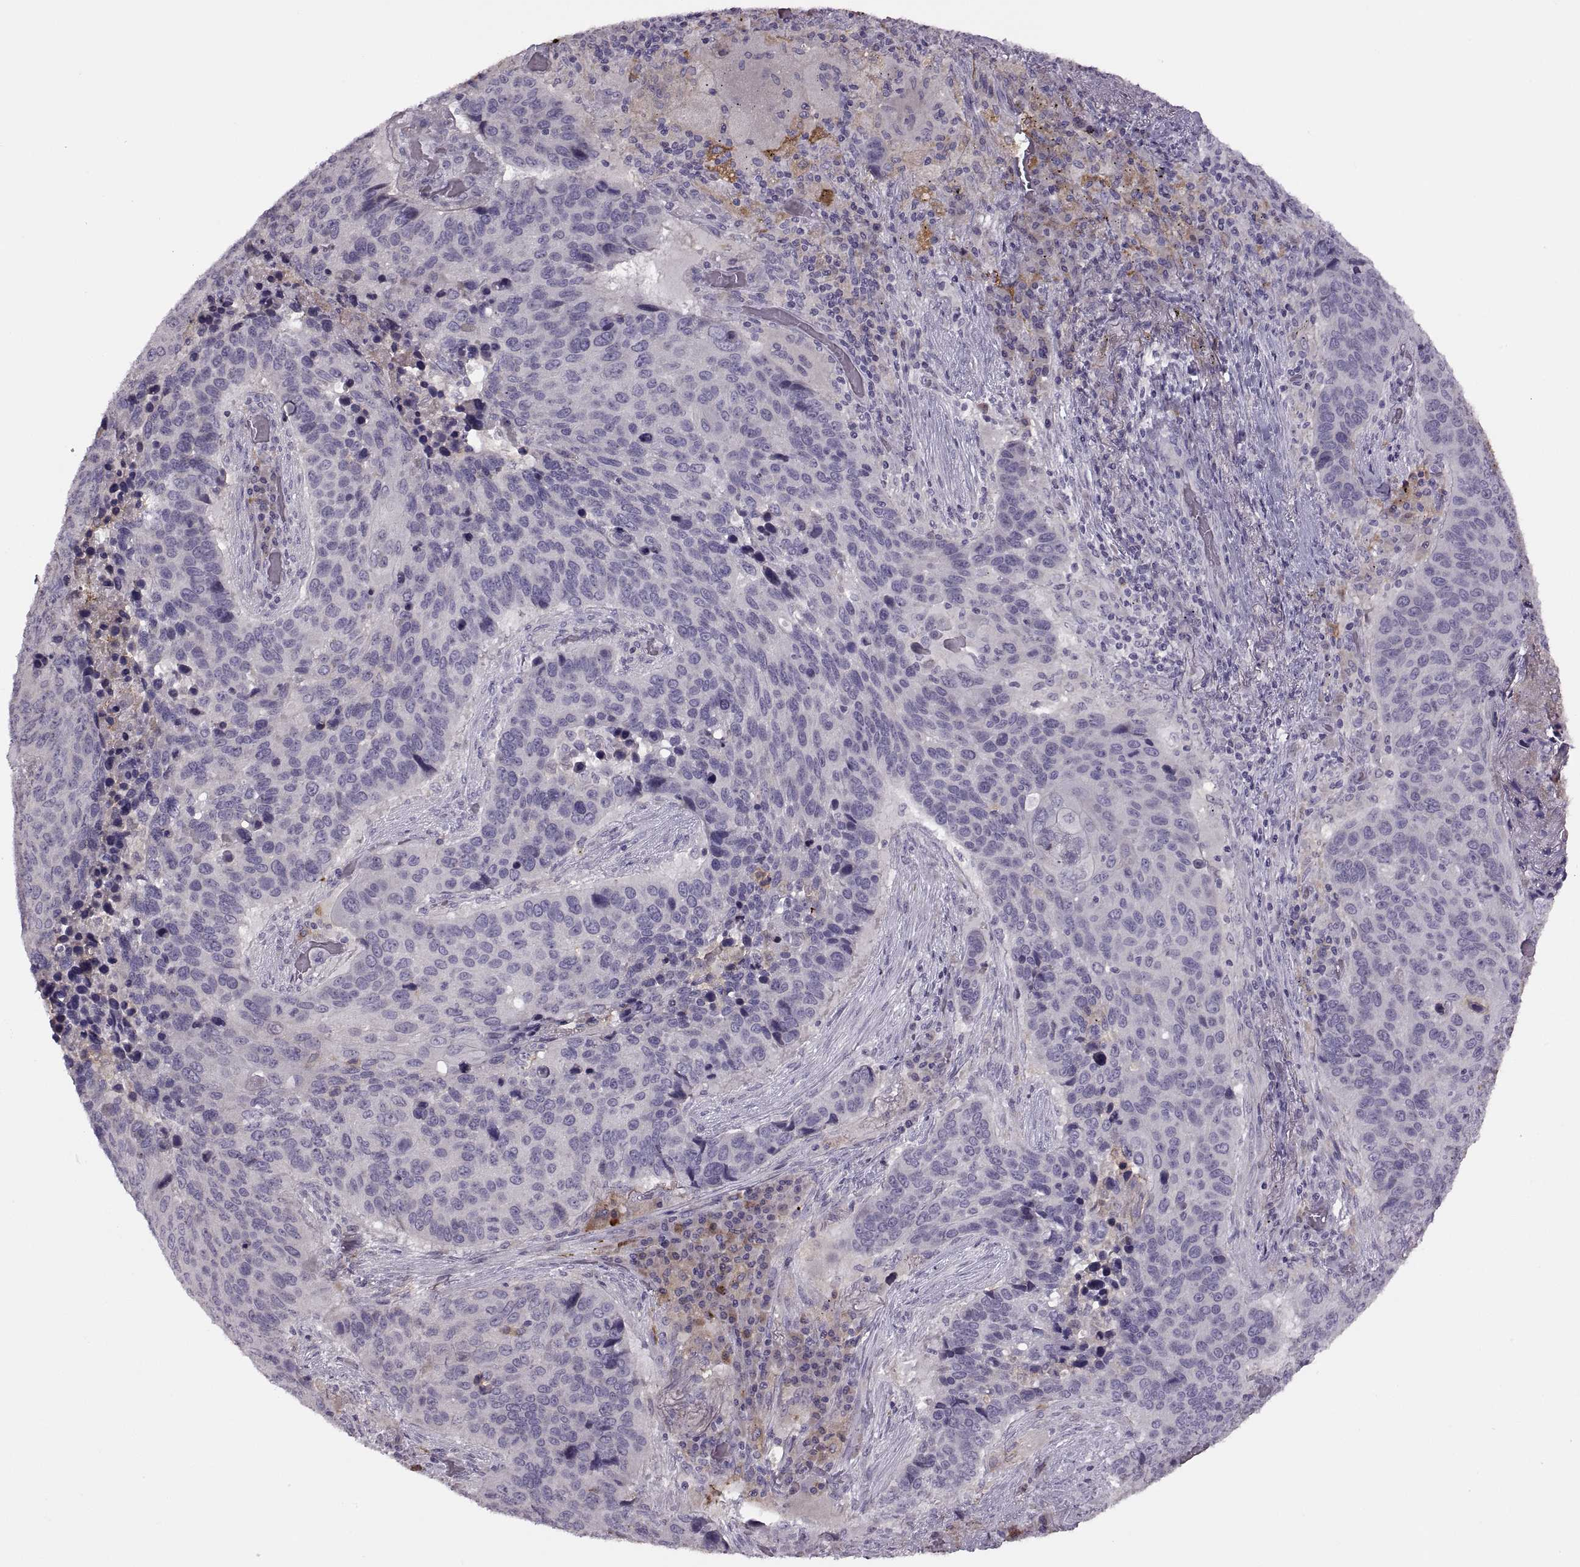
{"staining": {"intensity": "negative", "quantity": "none", "location": "none"}, "tissue": "lung cancer", "cell_type": "Tumor cells", "image_type": "cancer", "snomed": [{"axis": "morphology", "description": "Squamous cell carcinoma, NOS"}, {"axis": "topography", "description": "Lung"}], "caption": "This is an IHC micrograph of lung squamous cell carcinoma. There is no staining in tumor cells.", "gene": "H2AP", "patient": {"sex": "male", "age": 68}}